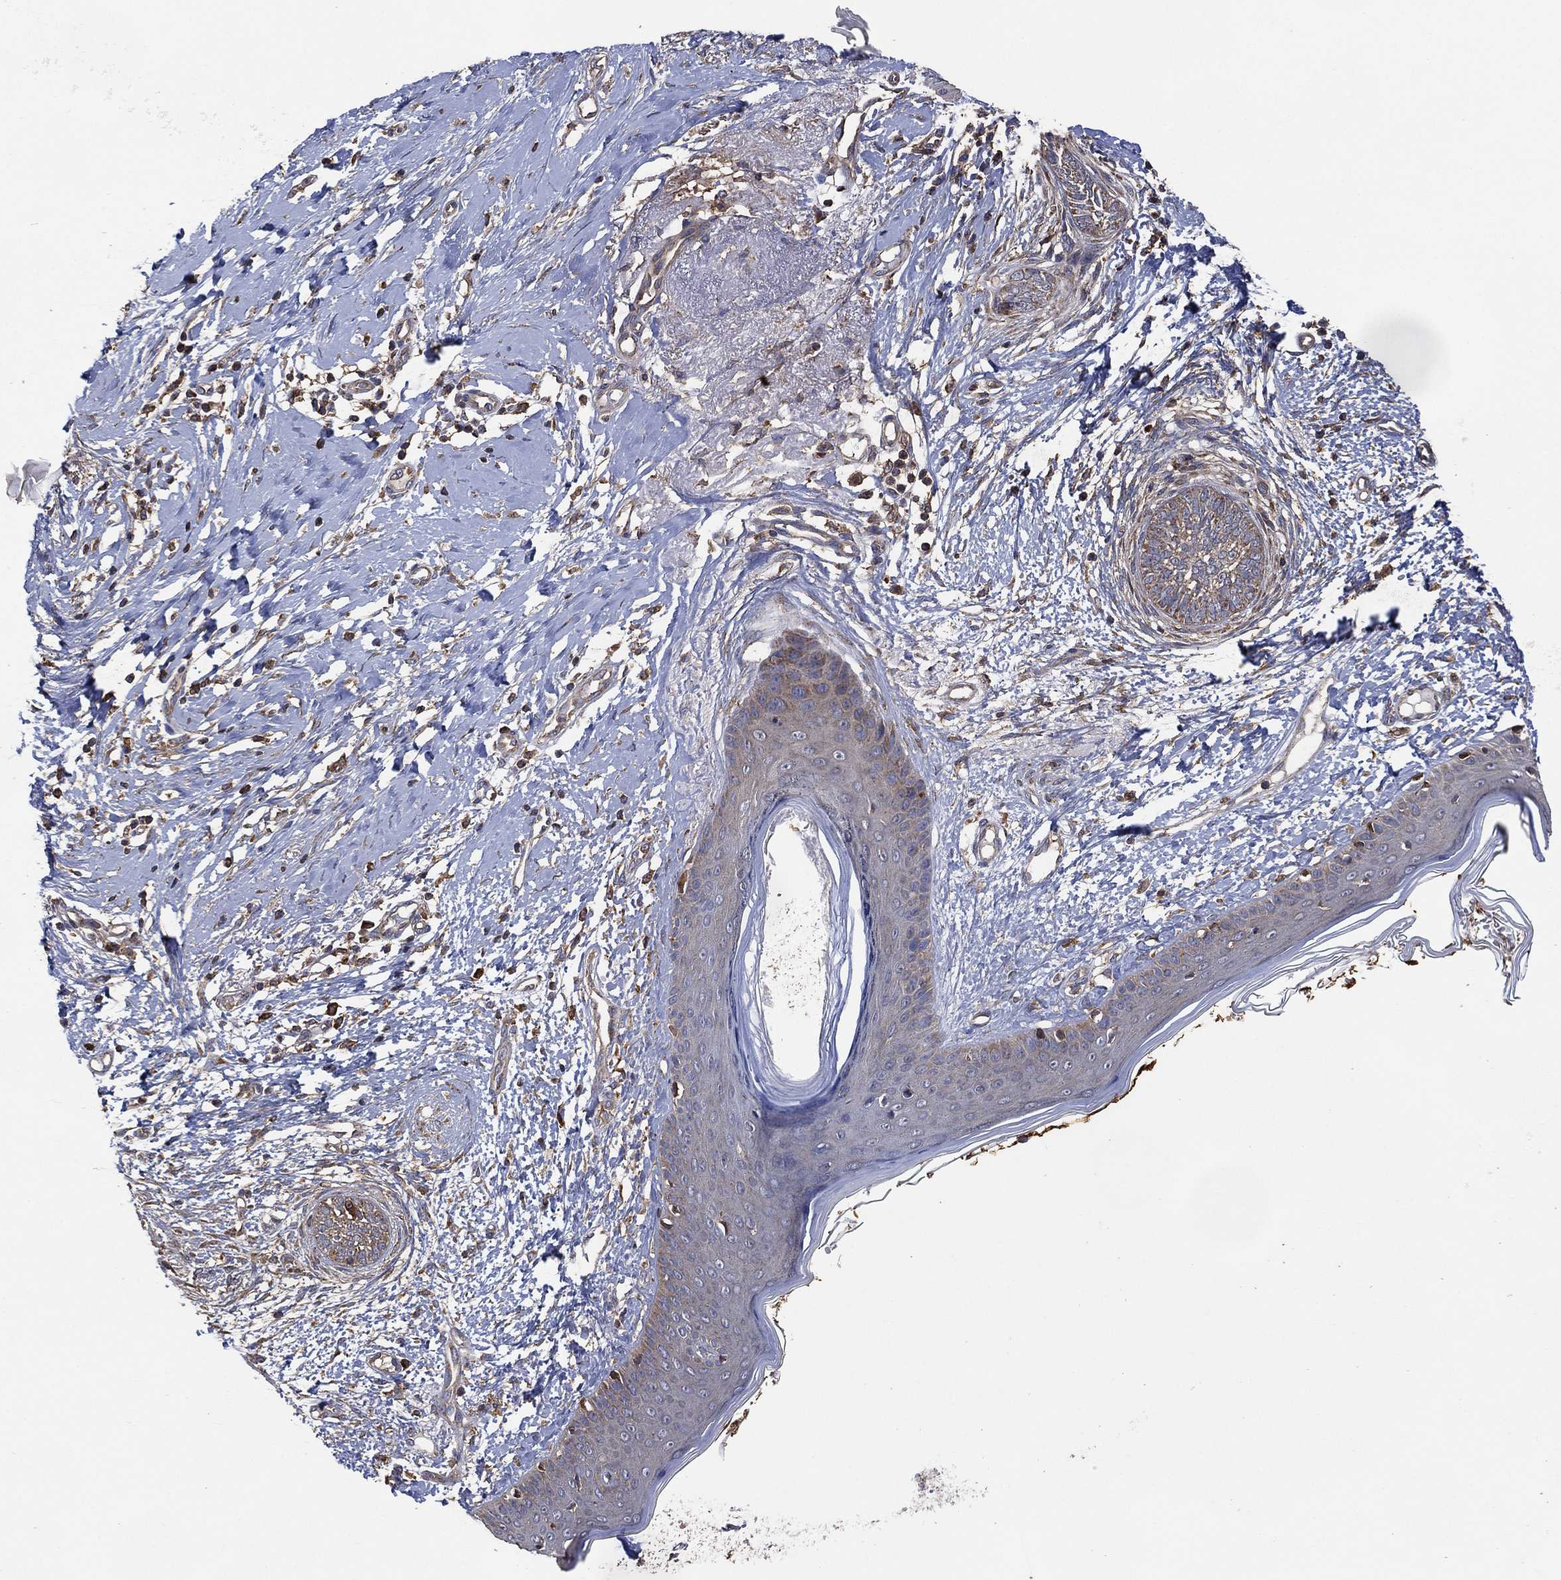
{"staining": {"intensity": "weak", "quantity": "25%-75%", "location": "cytoplasmic/membranous"}, "tissue": "skin cancer", "cell_type": "Tumor cells", "image_type": "cancer", "snomed": [{"axis": "morphology", "description": "Normal tissue, NOS"}, {"axis": "morphology", "description": "Basal cell carcinoma"}, {"axis": "topography", "description": "Skin"}], "caption": "About 25%-75% of tumor cells in human skin basal cell carcinoma show weak cytoplasmic/membranous protein expression as visualized by brown immunohistochemical staining.", "gene": "LIMD1", "patient": {"sex": "male", "age": 84}}